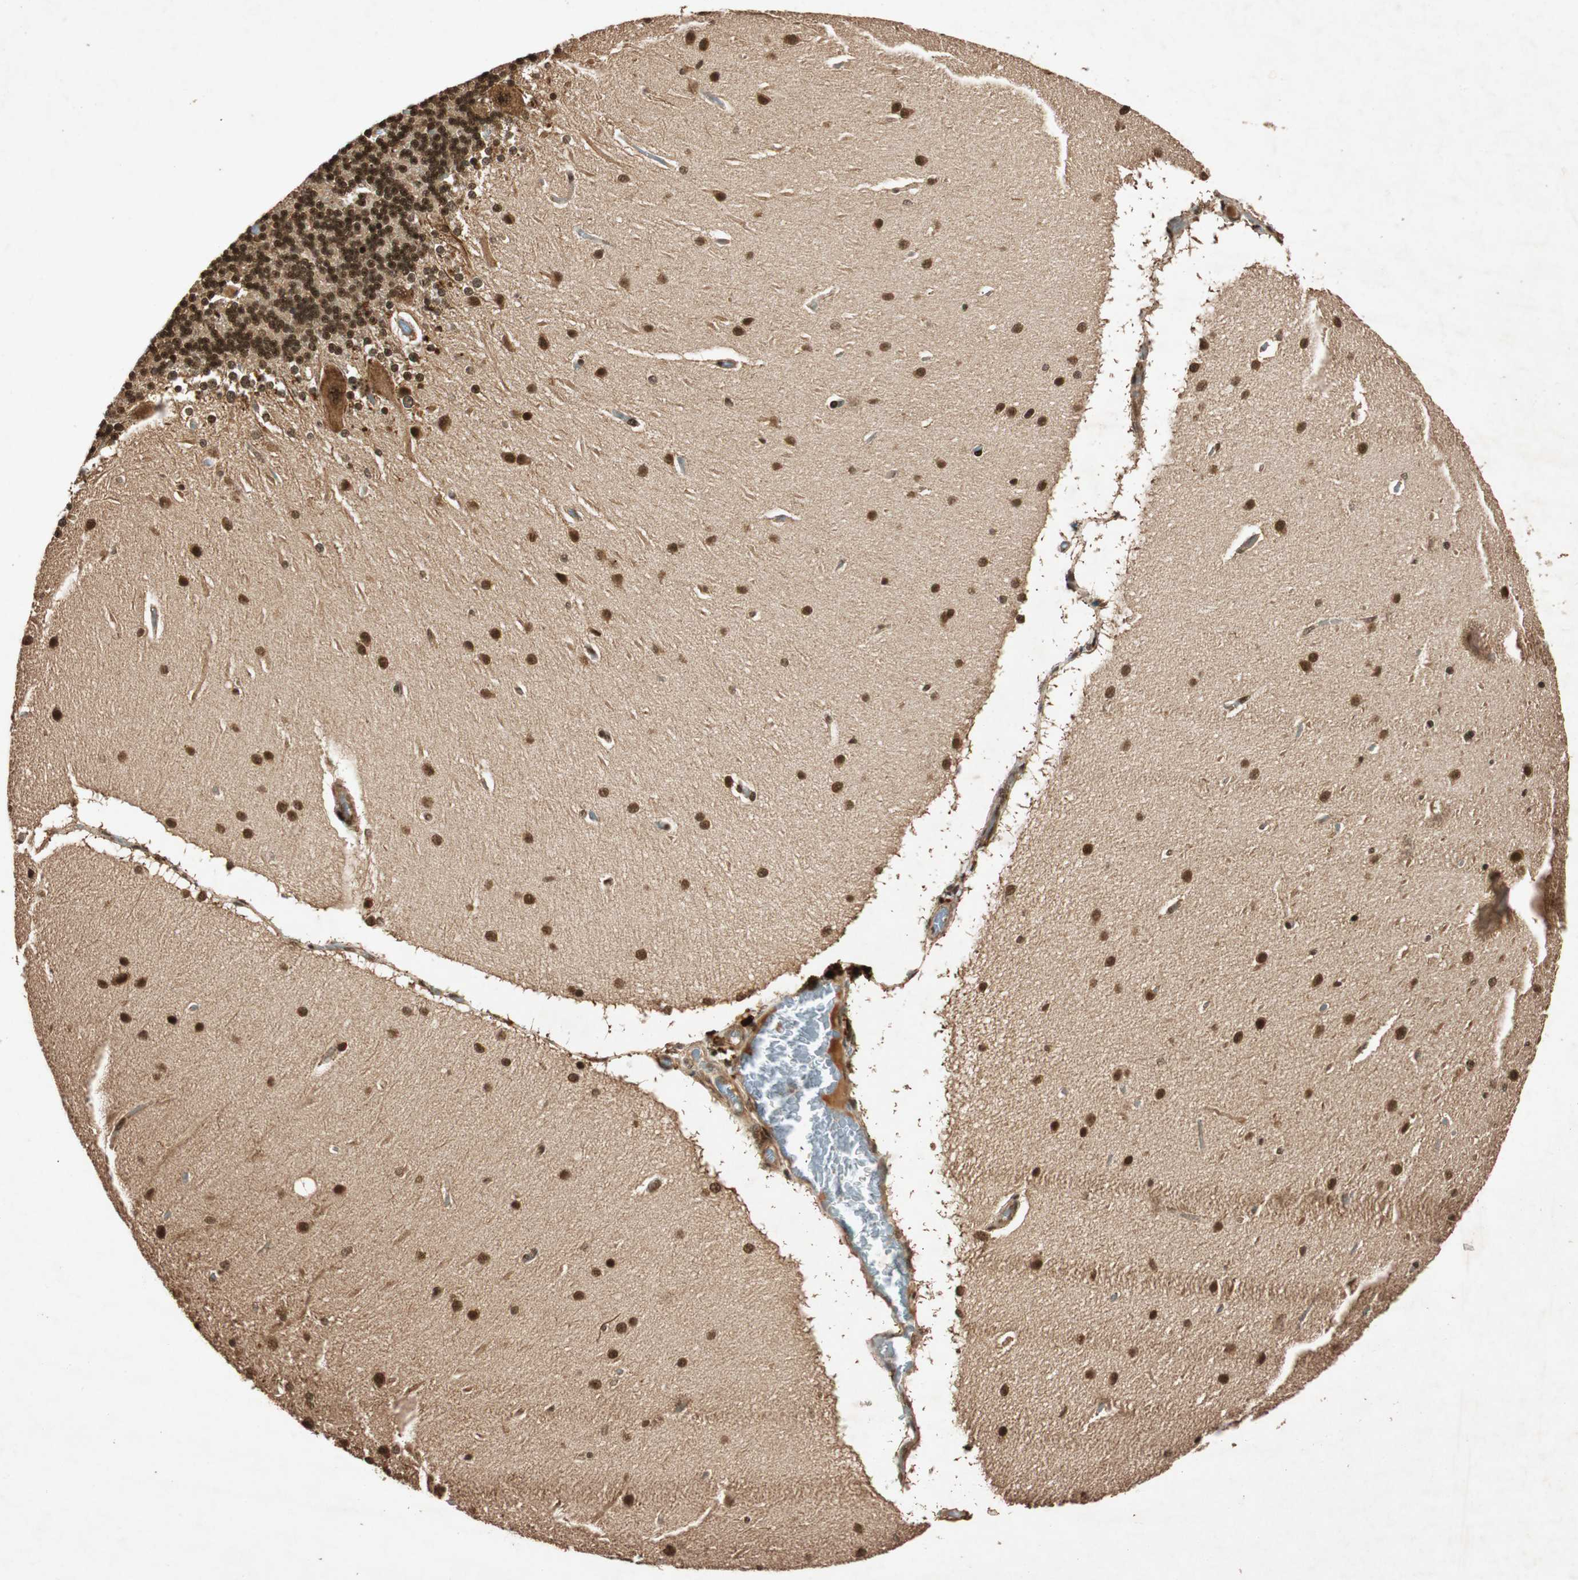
{"staining": {"intensity": "strong", "quantity": ">75%", "location": "nuclear"}, "tissue": "cerebellum", "cell_type": "Cells in granular layer", "image_type": "normal", "snomed": [{"axis": "morphology", "description": "Normal tissue, NOS"}, {"axis": "topography", "description": "Cerebellum"}], "caption": "Protein staining of normal cerebellum displays strong nuclear expression in about >75% of cells in granular layer.", "gene": "ALKBH5", "patient": {"sex": "female", "age": 54}}